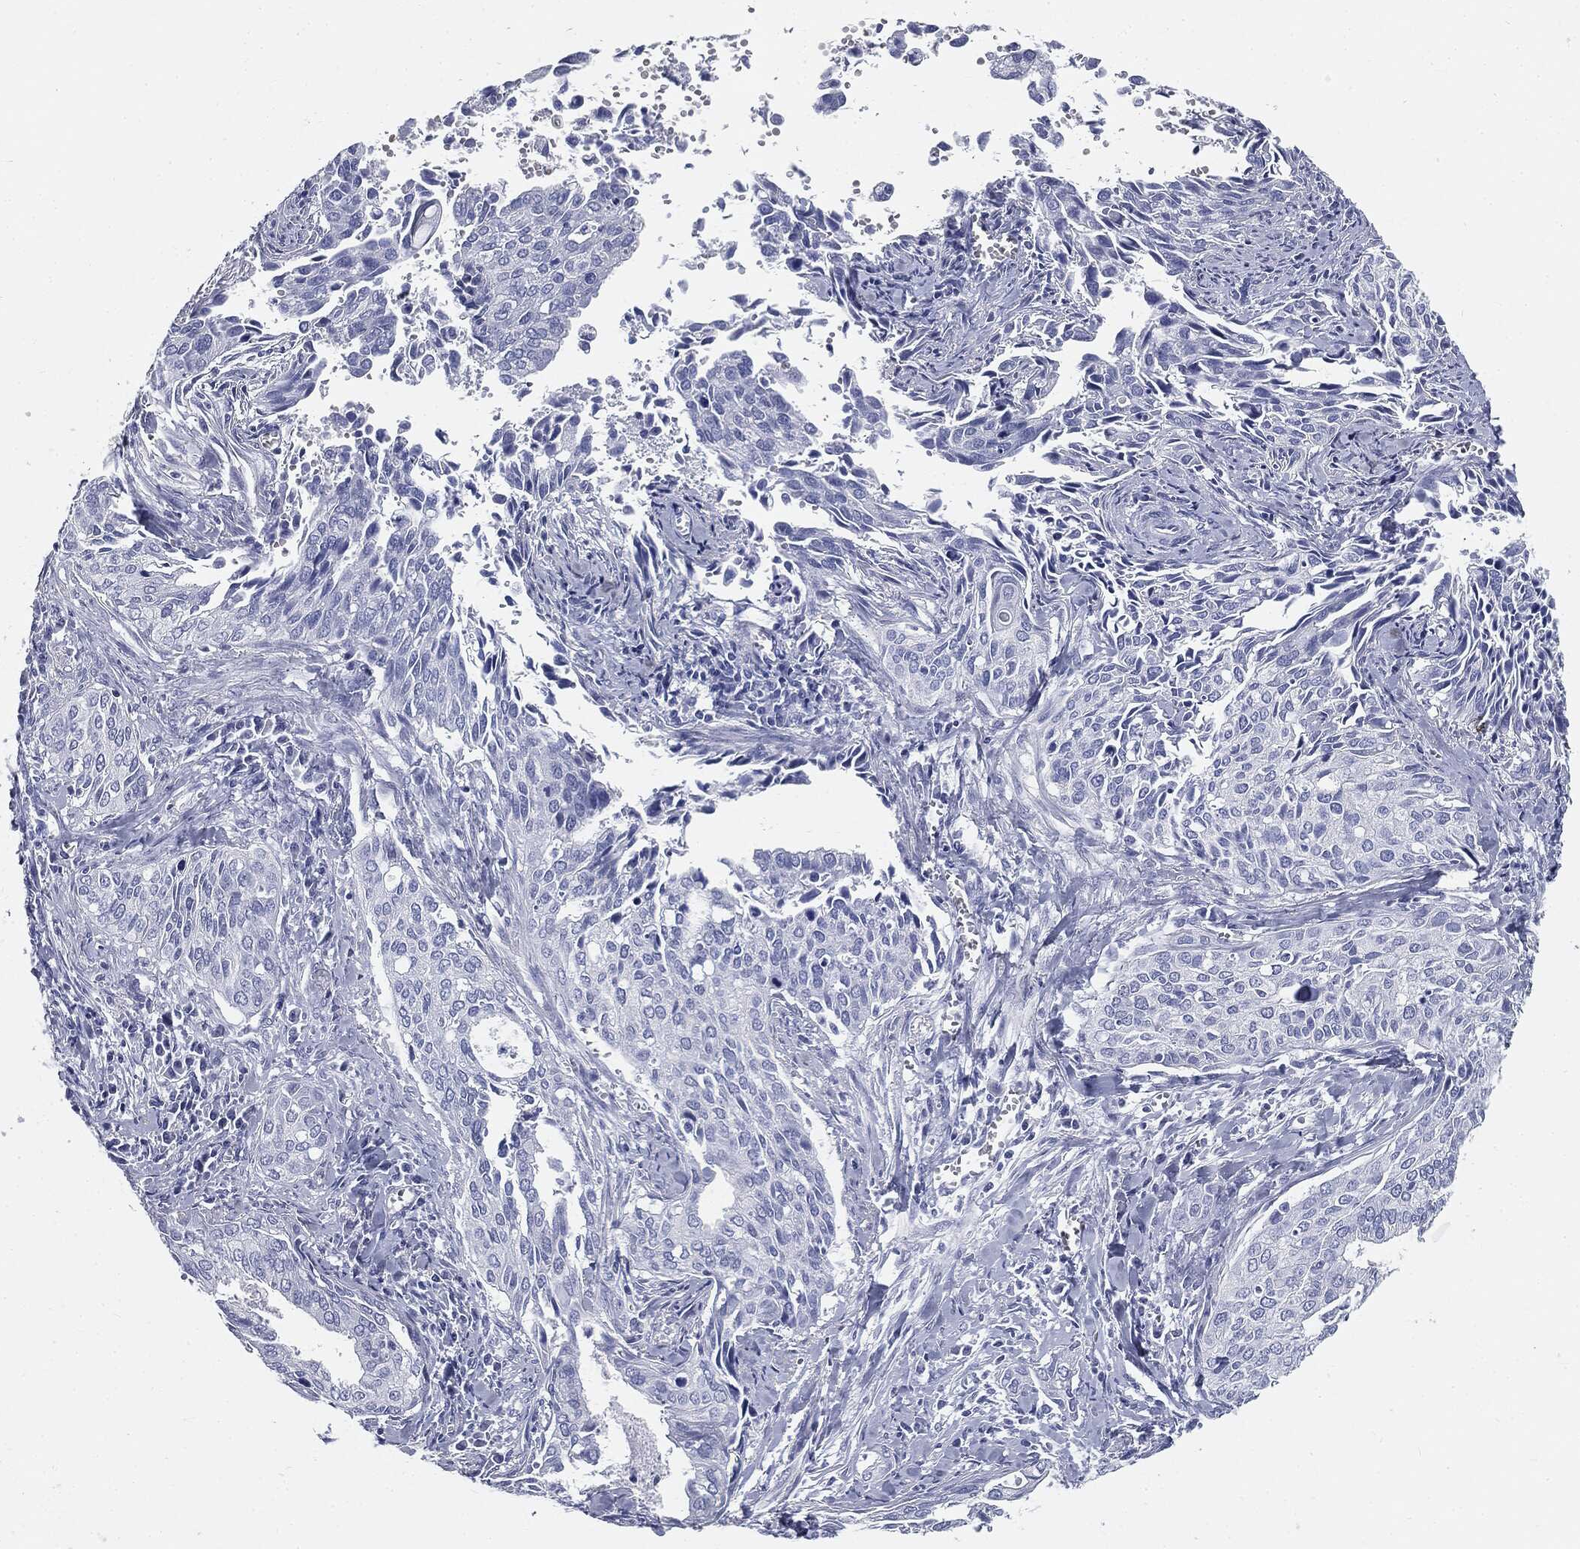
{"staining": {"intensity": "negative", "quantity": "none", "location": "none"}, "tissue": "cervical cancer", "cell_type": "Tumor cells", "image_type": "cancer", "snomed": [{"axis": "morphology", "description": "Squamous cell carcinoma, NOS"}, {"axis": "topography", "description": "Cervix"}], "caption": "Human cervical squamous cell carcinoma stained for a protein using IHC displays no positivity in tumor cells.", "gene": "CUZD1", "patient": {"sex": "female", "age": 29}}